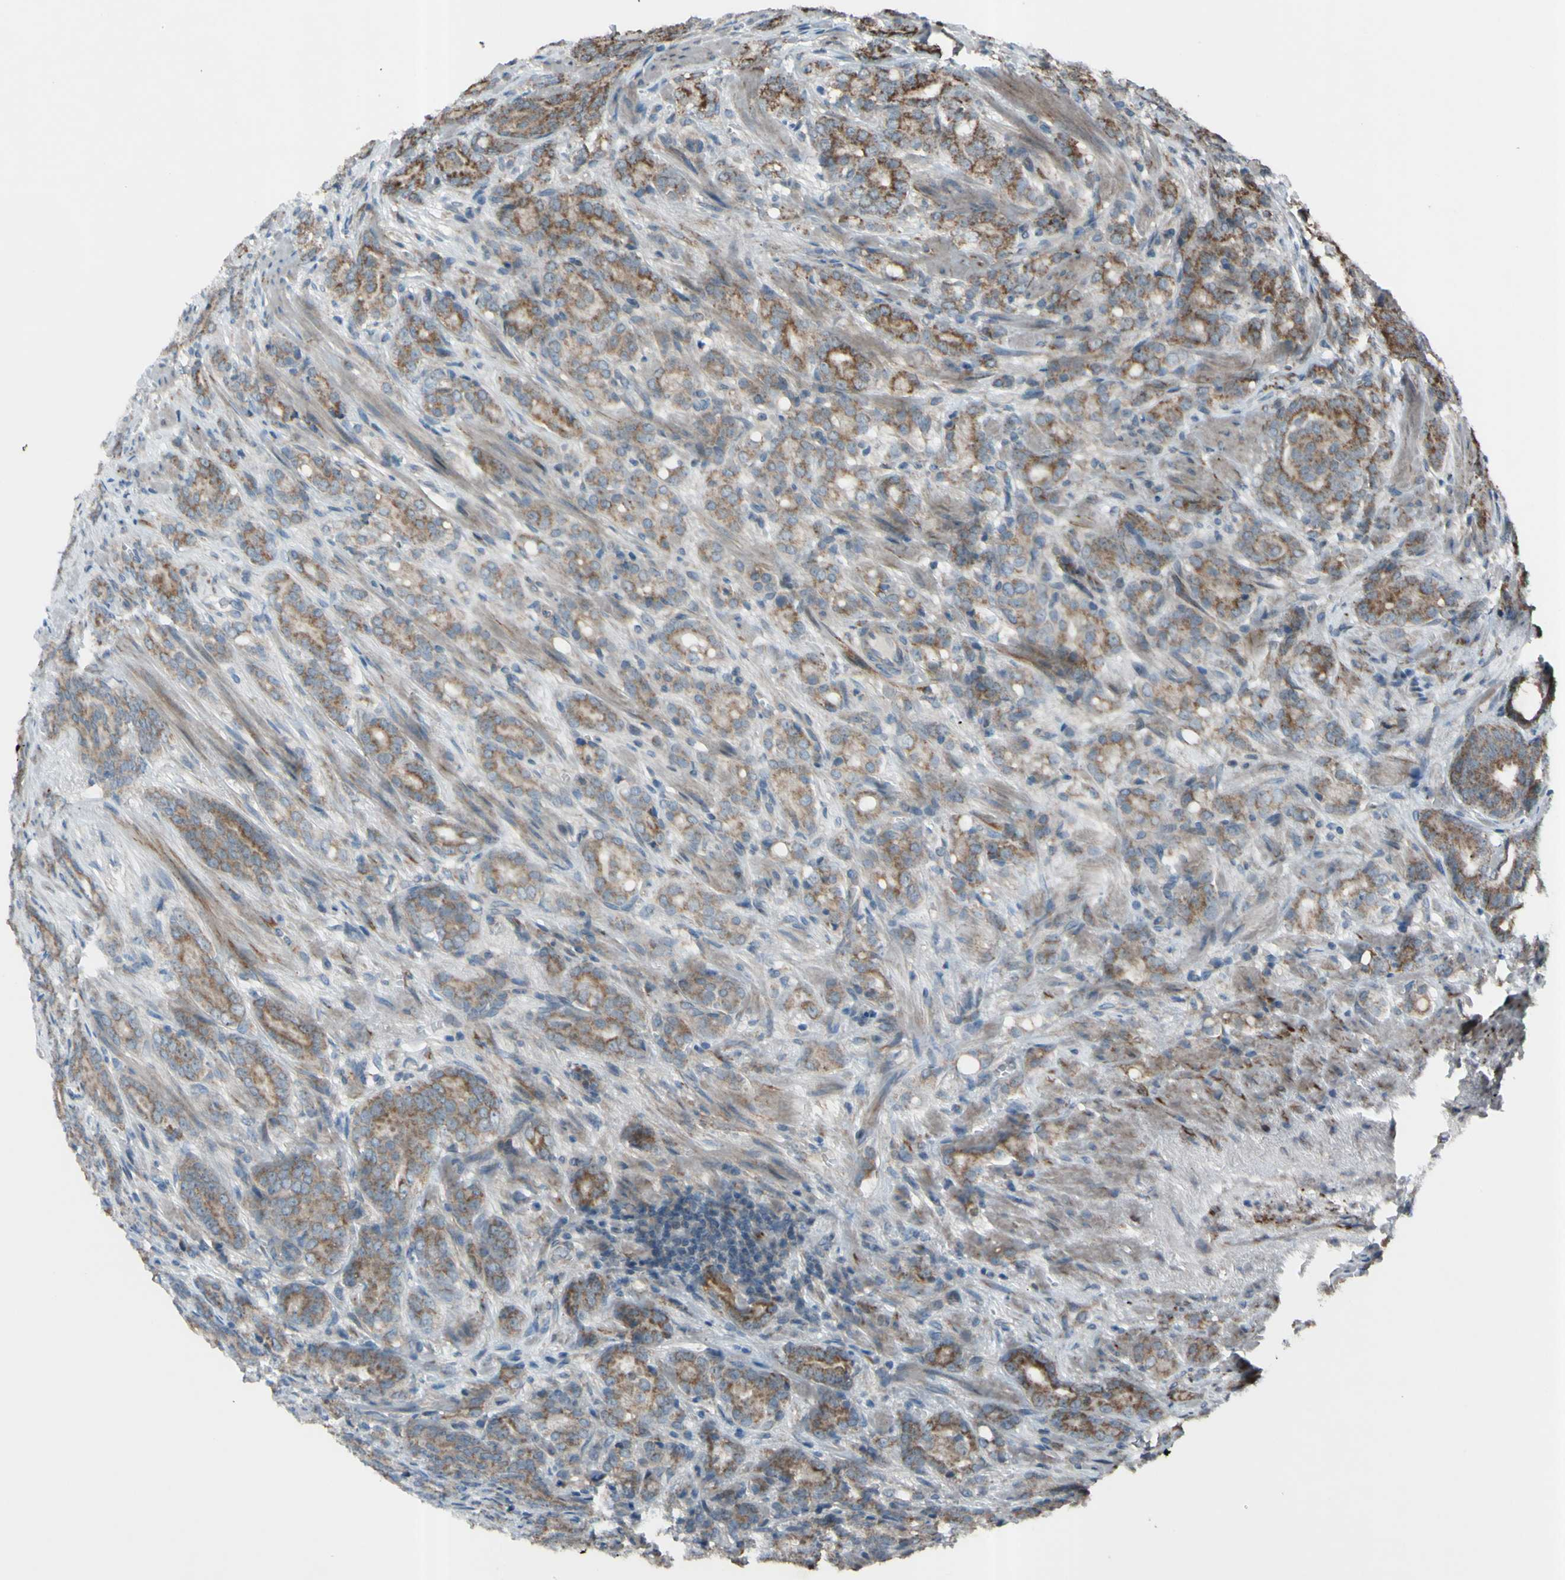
{"staining": {"intensity": "moderate", "quantity": "25%-75%", "location": "cytoplasmic/membranous"}, "tissue": "prostate cancer", "cell_type": "Tumor cells", "image_type": "cancer", "snomed": [{"axis": "morphology", "description": "Adenocarcinoma, High grade"}, {"axis": "topography", "description": "Prostate"}], "caption": "This histopathology image shows prostate adenocarcinoma (high-grade) stained with IHC to label a protein in brown. The cytoplasmic/membranous of tumor cells show moderate positivity for the protein. Nuclei are counter-stained blue.", "gene": "ACOT8", "patient": {"sex": "male", "age": 64}}